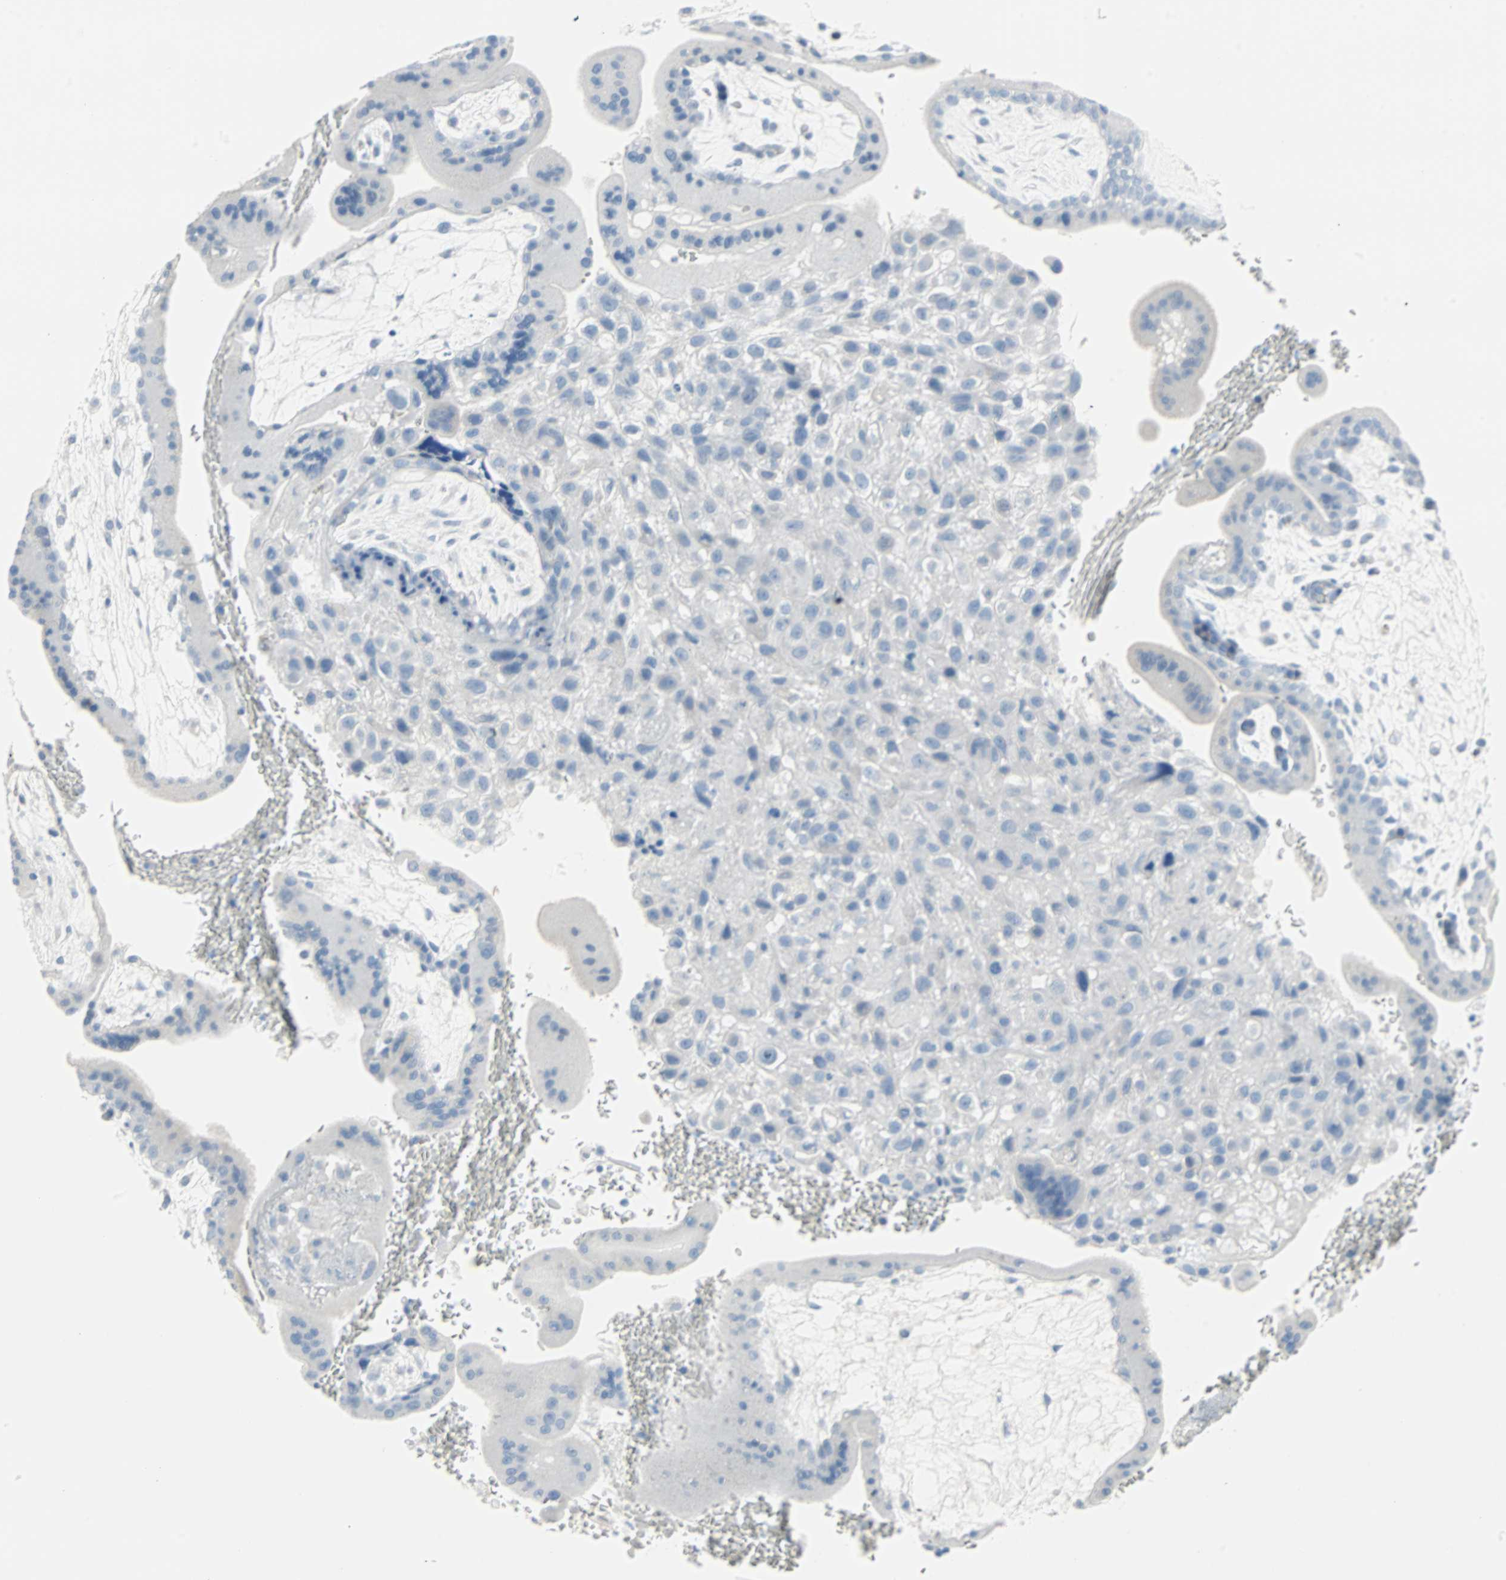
{"staining": {"intensity": "negative", "quantity": "none", "location": "none"}, "tissue": "placenta", "cell_type": "Decidual cells", "image_type": "normal", "snomed": [{"axis": "morphology", "description": "Normal tissue, NOS"}, {"axis": "topography", "description": "Placenta"}], "caption": "A high-resolution micrograph shows immunohistochemistry staining of unremarkable placenta, which demonstrates no significant expression in decidual cells.", "gene": "STX1A", "patient": {"sex": "female", "age": 35}}